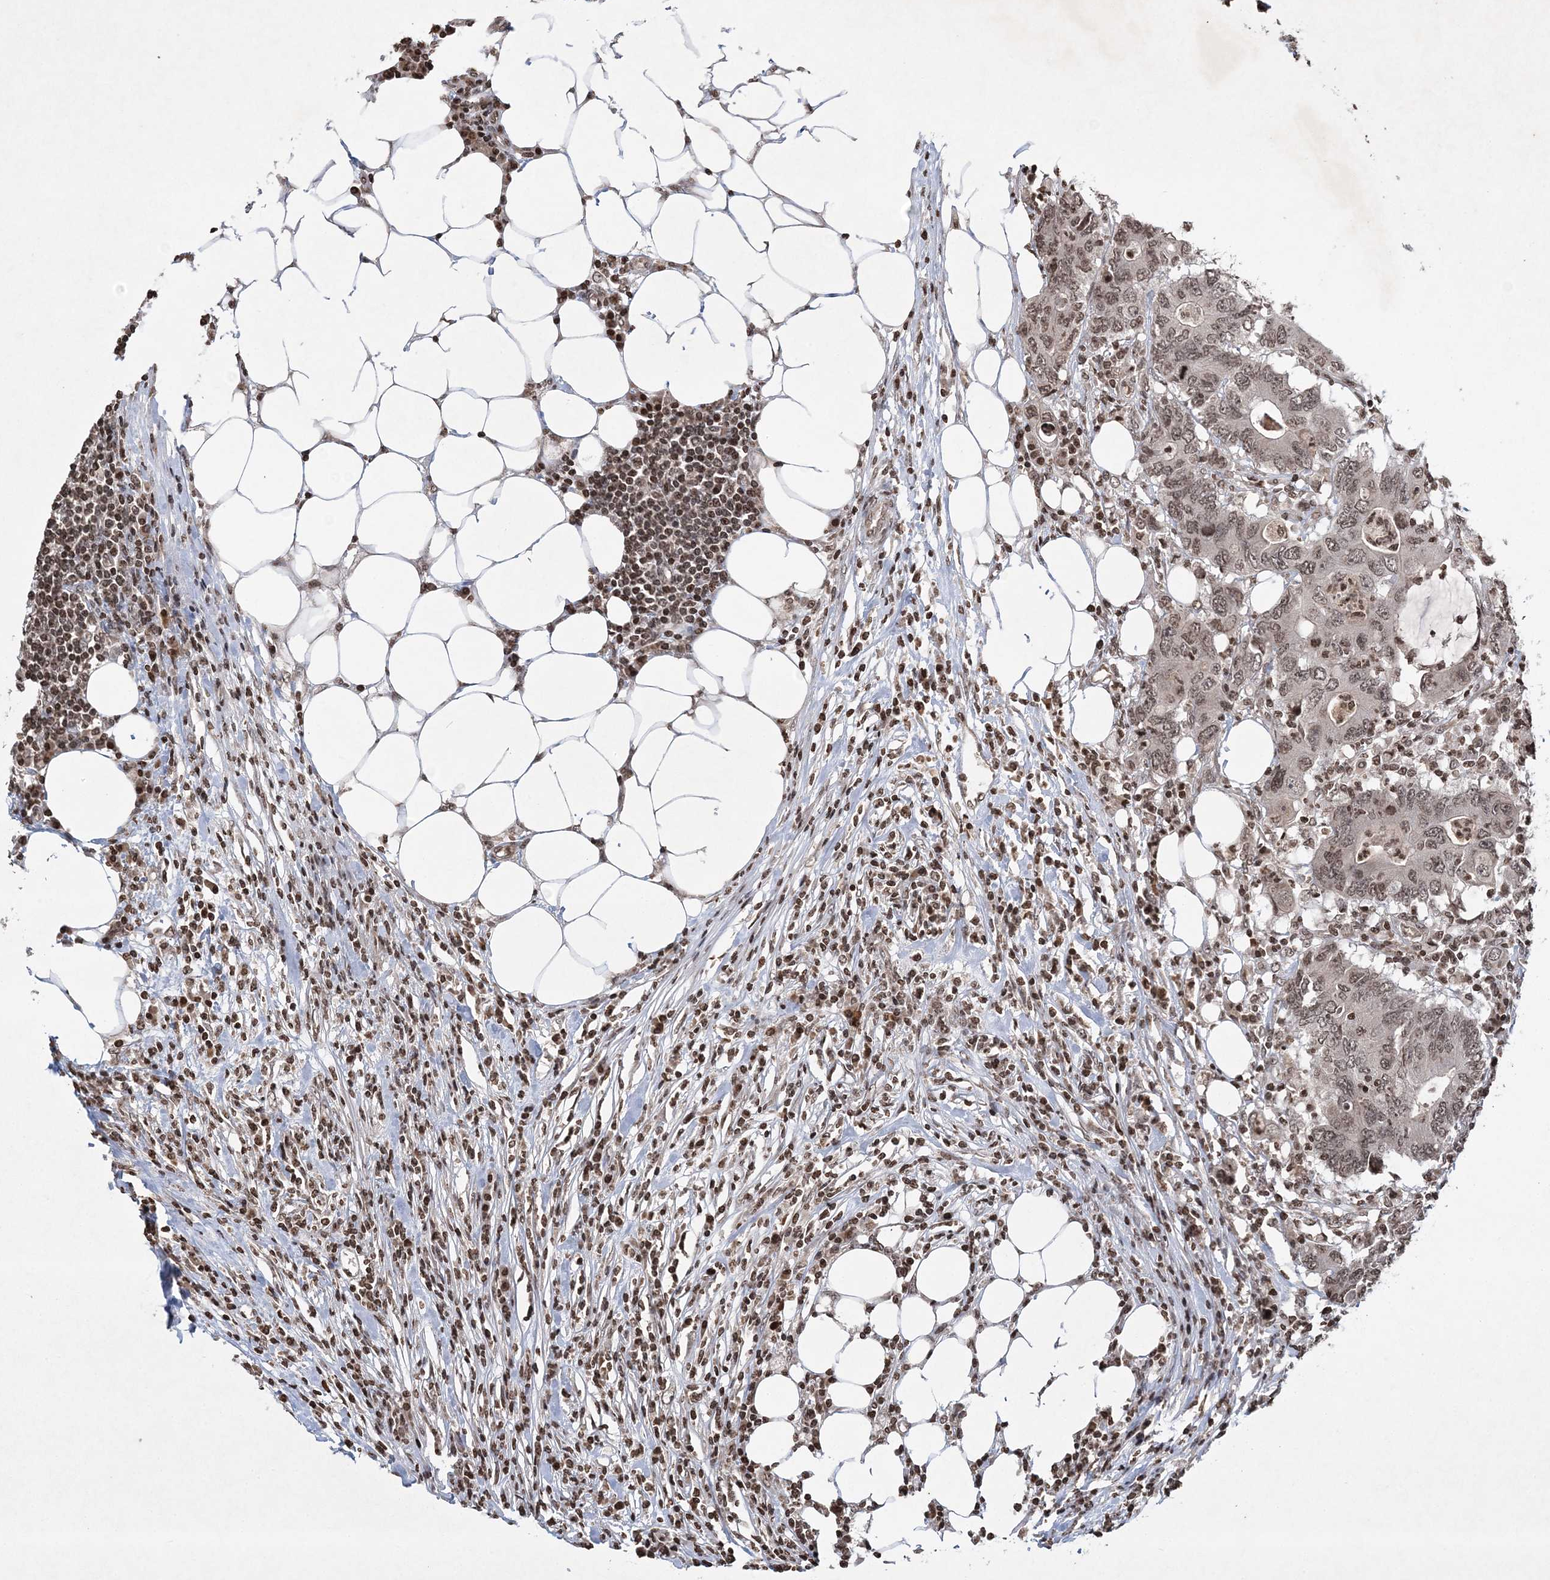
{"staining": {"intensity": "moderate", "quantity": ">75%", "location": "nuclear"}, "tissue": "colorectal cancer", "cell_type": "Tumor cells", "image_type": "cancer", "snomed": [{"axis": "morphology", "description": "Adenocarcinoma, NOS"}, {"axis": "topography", "description": "Colon"}], "caption": "Brown immunohistochemical staining in human colorectal cancer (adenocarcinoma) shows moderate nuclear staining in approximately >75% of tumor cells. (DAB (3,3'-diaminobenzidine) IHC, brown staining for protein, blue staining for nuclei).", "gene": "NEDD9", "patient": {"sex": "male", "age": 71}}